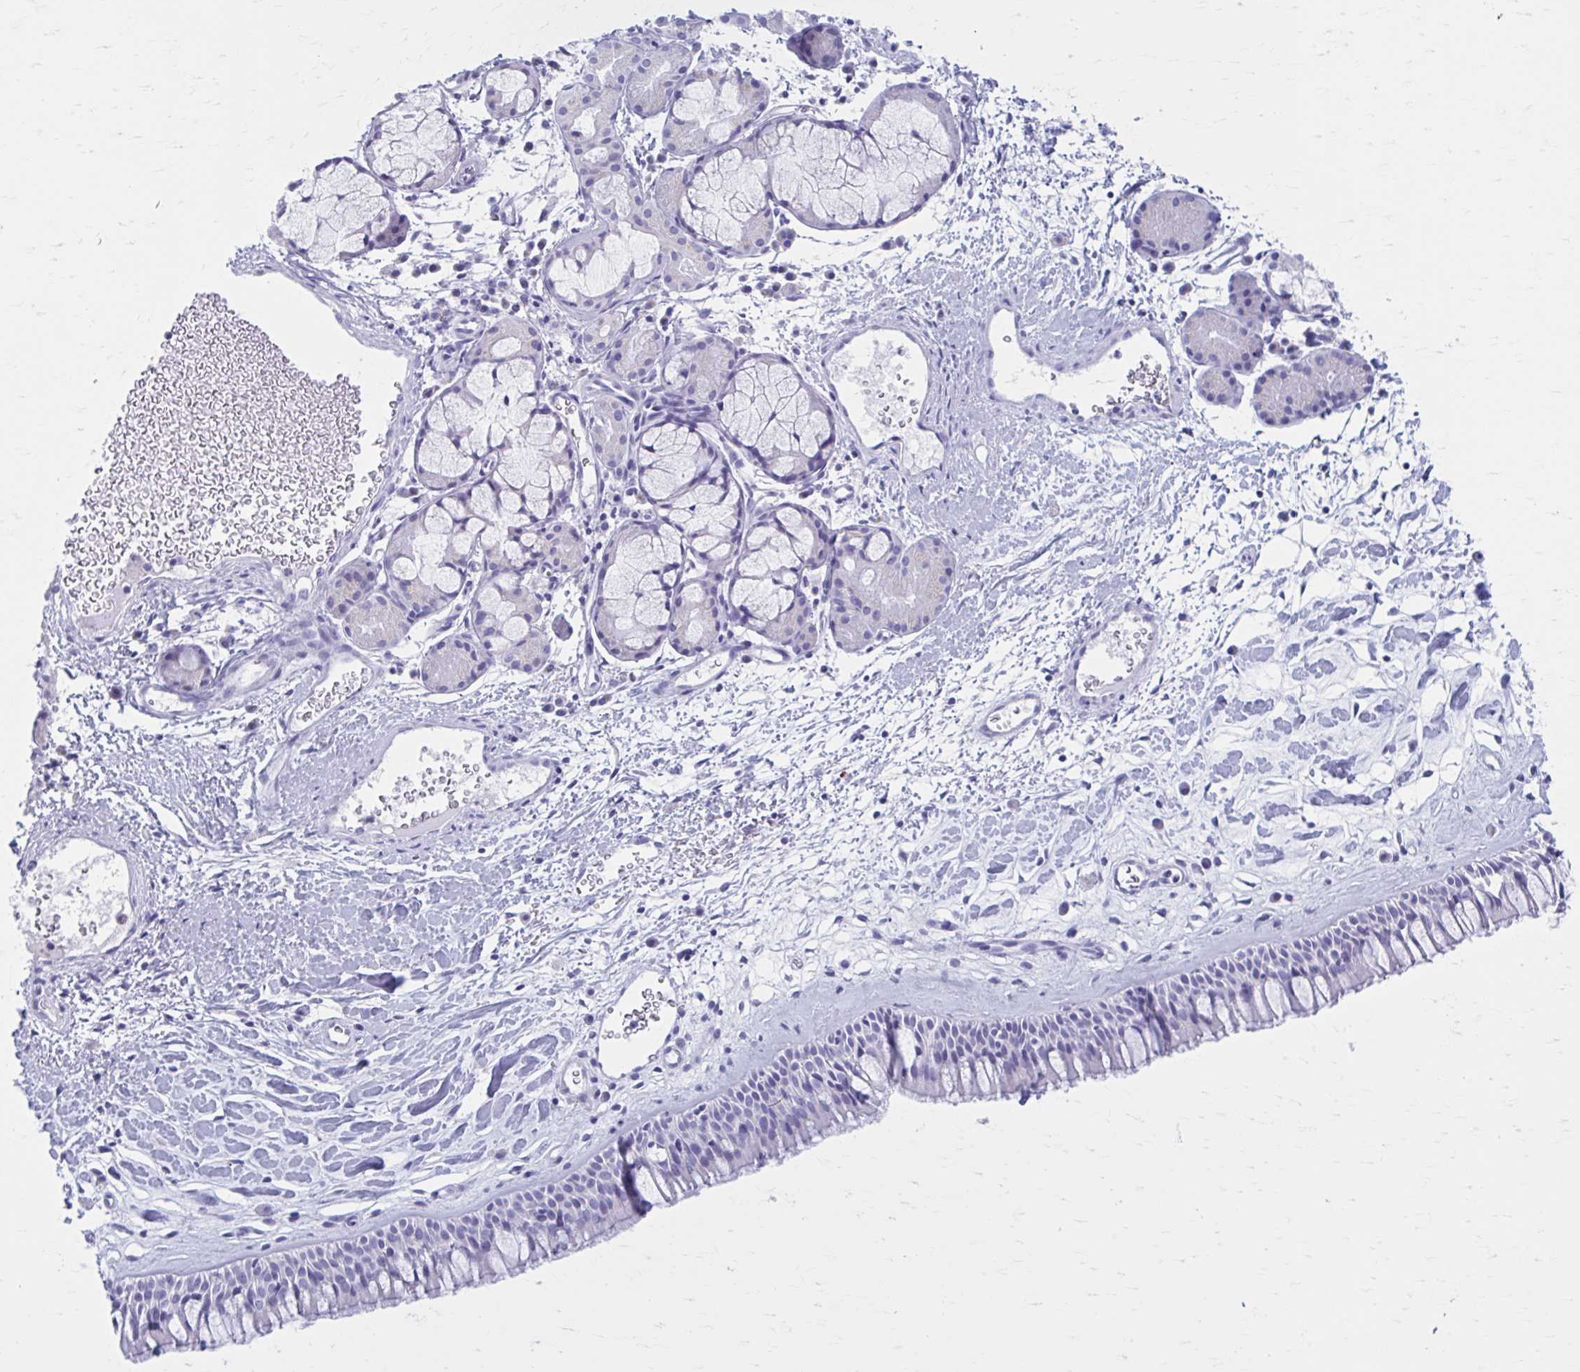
{"staining": {"intensity": "negative", "quantity": "none", "location": "none"}, "tissue": "nasopharynx", "cell_type": "Respiratory epithelial cells", "image_type": "normal", "snomed": [{"axis": "morphology", "description": "Normal tissue, NOS"}, {"axis": "topography", "description": "Nasopharynx"}], "caption": "IHC micrograph of benign nasopharynx: nasopharynx stained with DAB shows no significant protein staining in respiratory epithelial cells.", "gene": "KCNE2", "patient": {"sex": "male", "age": 65}}